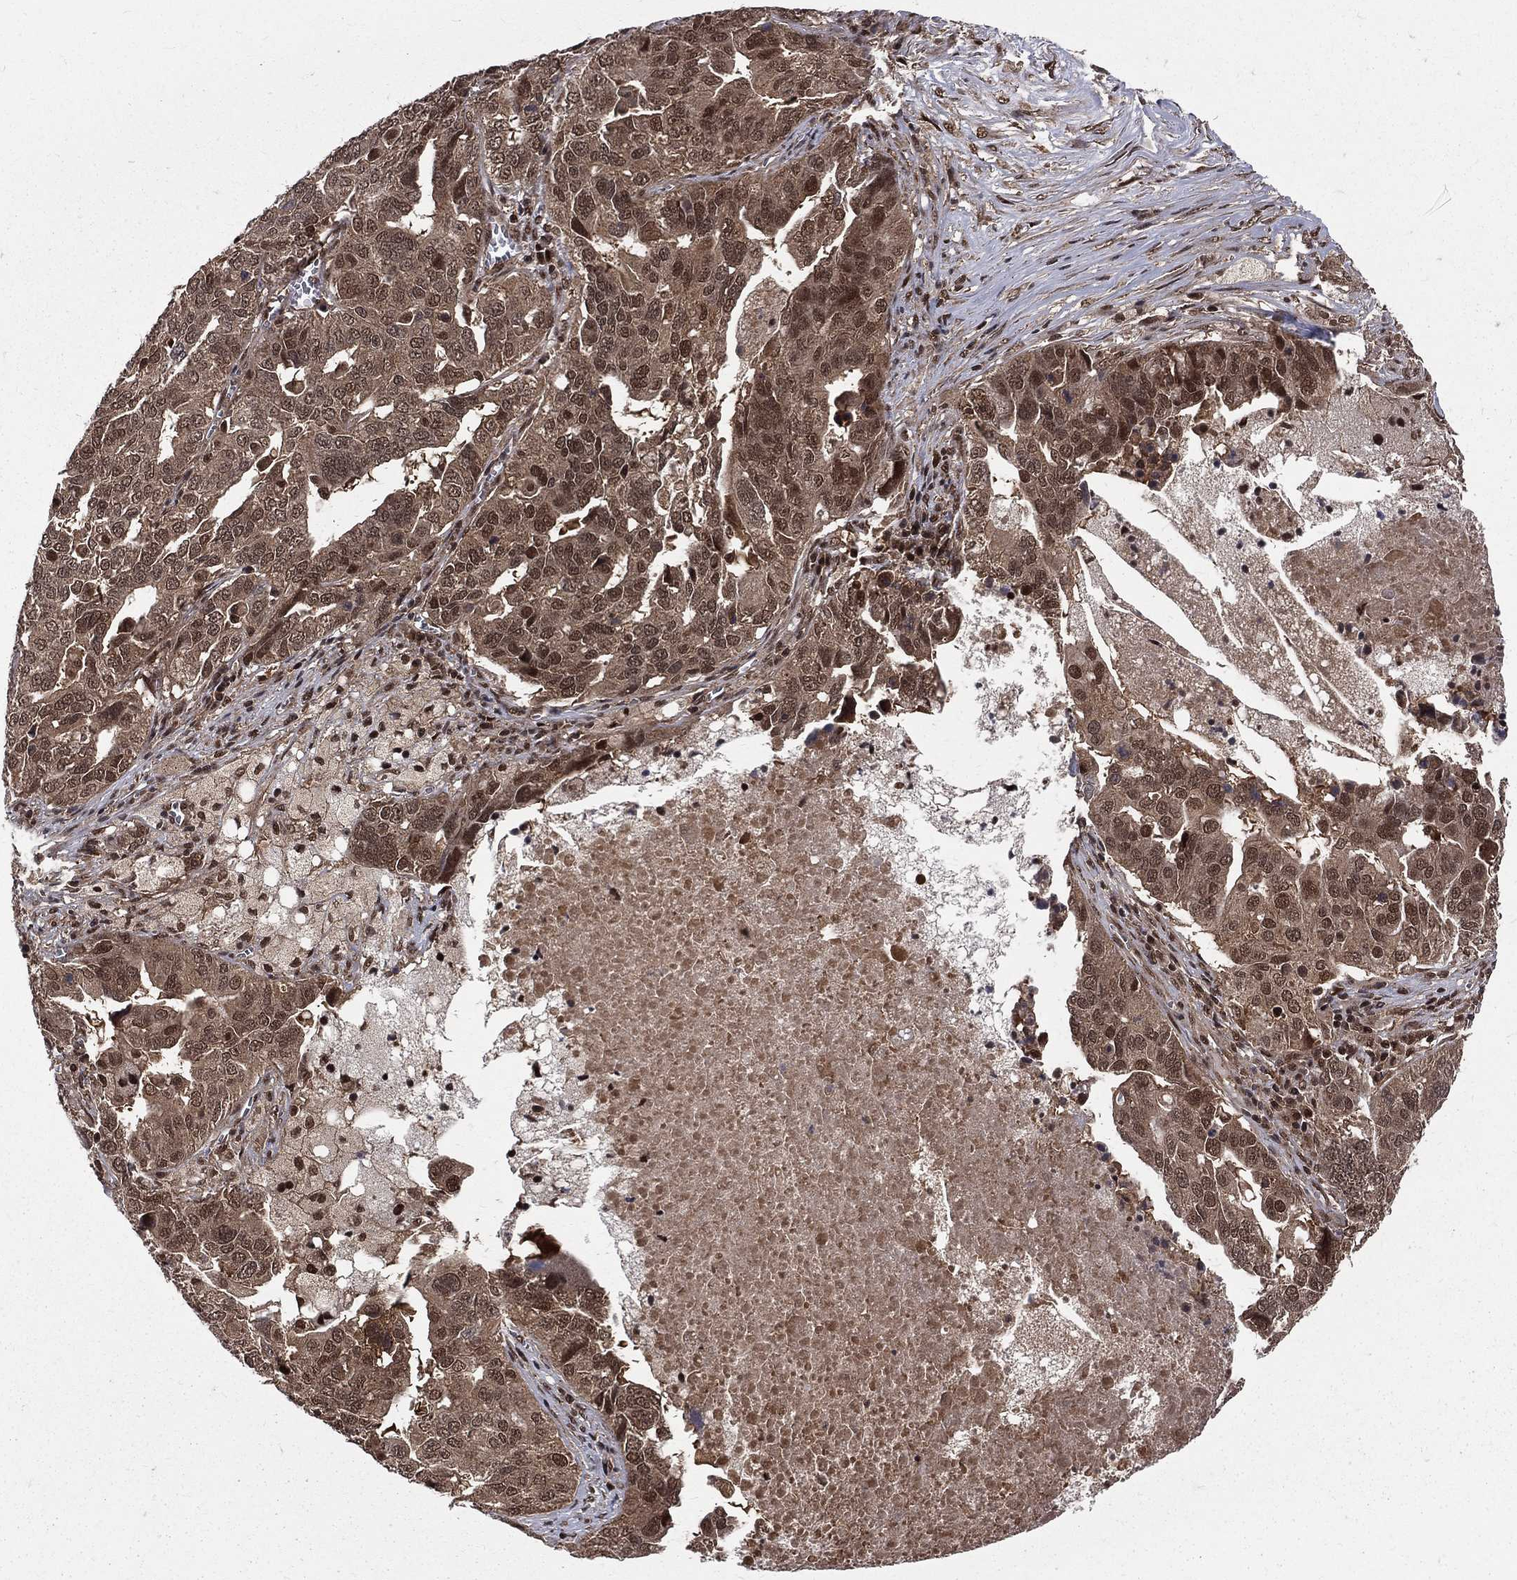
{"staining": {"intensity": "moderate", "quantity": "25%-75%", "location": "cytoplasmic/membranous,nuclear"}, "tissue": "ovarian cancer", "cell_type": "Tumor cells", "image_type": "cancer", "snomed": [{"axis": "morphology", "description": "Carcinoma, endometroid"}, {"axis": "topography", "description": "Soft tissue"}, {"axis": "topography", "description": "Ovary"}], "caption": "Human ovarian cancer (endometroid carcinoma) stained for a protein (brown) demonstrates moderate cytoplasmic/membranous and nuclear positive expression in about 25%-75% of tumor cells.", "gene": "COPS4", "patient": {"sex": "female", "age": 52}}